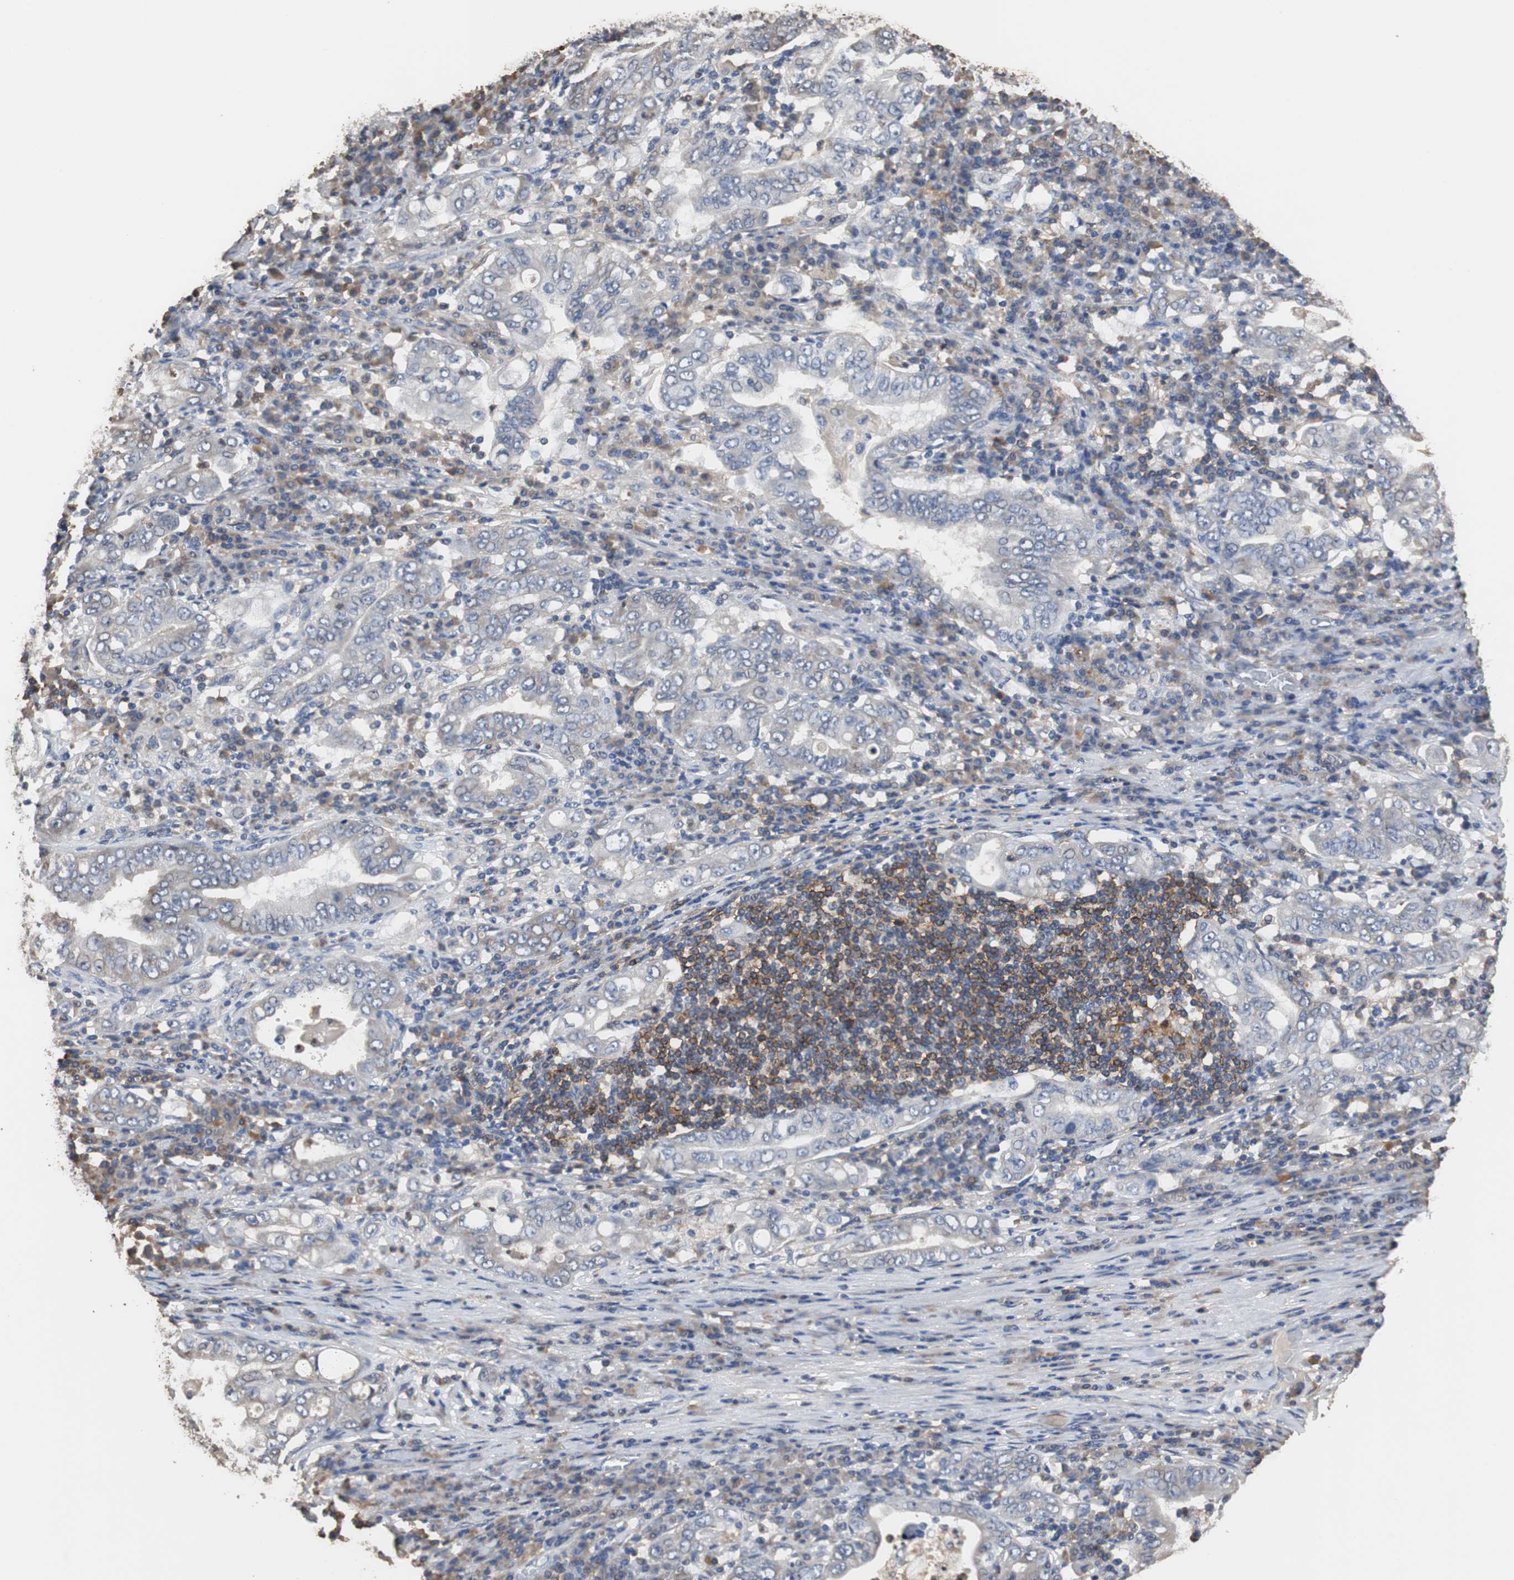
{"staining": {"intensity": "negative", "quantity": "none", "location": "none"}, "tissue": "stomach cancer", "cell_type": "Tumor cells", "image_type": "cancer", "snomed": [{"axis": "morphology", "description": "Normal tissue, NOS"}, {"axis": "morphology", "description": "Adenocarcinoma, NOS"}, {"axis": "topography", "description": "Esophagus"}, {"axis": "topography", "description": "Stomach, upper"}, {"axis": "topography", "description": "Peripheral nerve tissue"}], "caption": "High power microscopy micrograph of an immunohistochemistry image of stomach cancer (adenocarcinoma), revealing no significant positivity in tumor cells. The staining is performed using DAB (3,3'-diaminobenzidine) brown chromogen with nuclei counter-stained in using hematoxylin.", "gene": "SCIMP", "patient": {"sex": "male", "age": 62}}